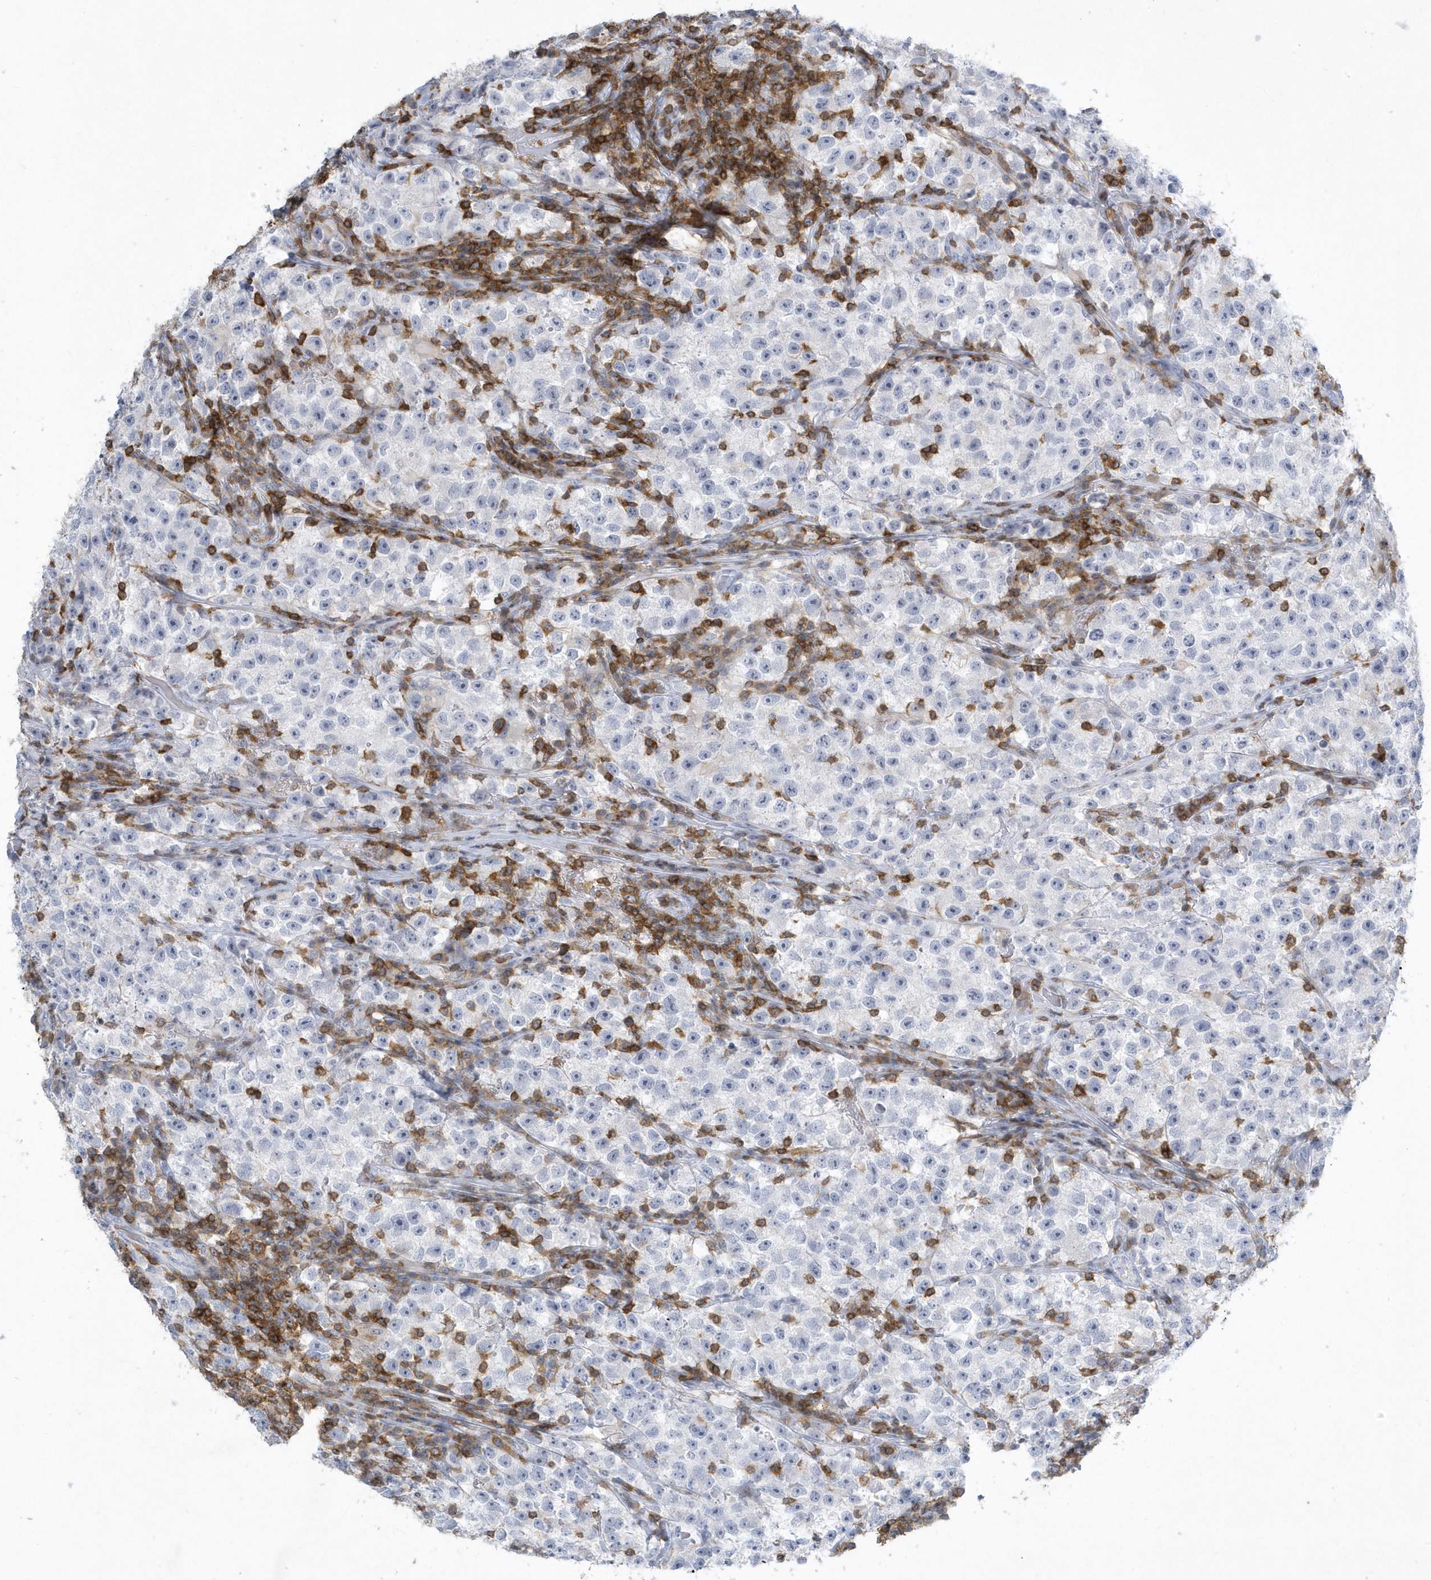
{"staining": {"intensity": "negative", "quantity": "none", "location": "none"}, "tissue": "testis cancer", "cell_type": "Tumor cells", "image_type": "cancer", "snomed": [{"axis": "morphology", "description": "Seminoma, NOS"}, {"axis": "topography", "description": "Testis"}], "caption": "Protein analysis of testis cancer (seminoma) shows no significant expression in tumor cells.", "gene": "PSD4", "patient": {"sex": "male", "age": 22}}